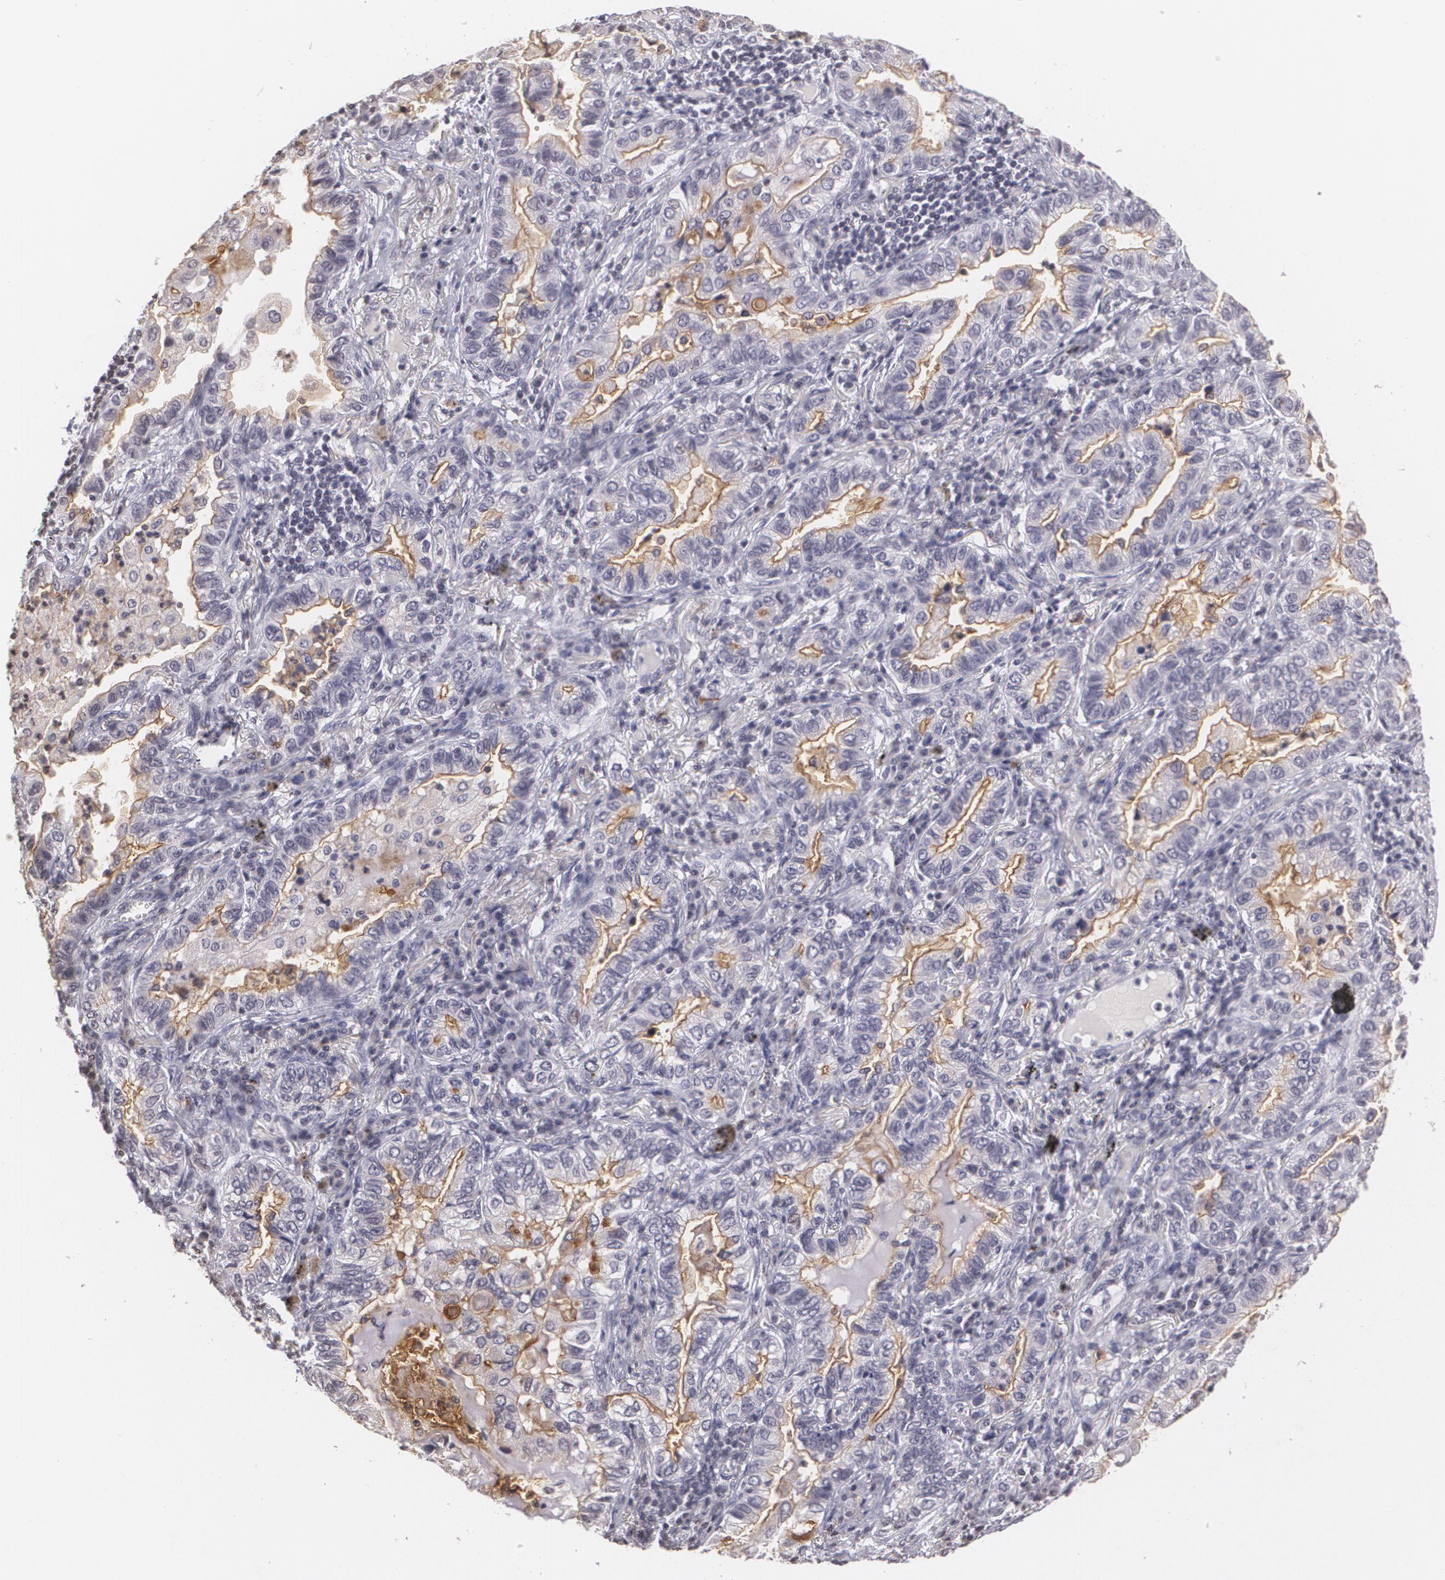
{"staining": {"intensity": "moderate", "quantity": "<25%", "location": "cytoplasmic/membranous"}, "tissue": "lung cancer", "cell_type": "Tumor cells", "image_type": "cancer", "snomed": [{"axis": "morphology", "description": "Adenocarcinoma, NOS"}, {"axis": "topography", "description": "Lung"}], "caption": "This histopathology image shows lung cancer stained with immunohistochemistry to label a protein in brown. The cytoplasmic/membranous of tumor cells show moderate positivity for the protein. Nuclei are counter-stained blue.", "gene": "MUC1", "patient": {"sex": "female", "age": 50}}